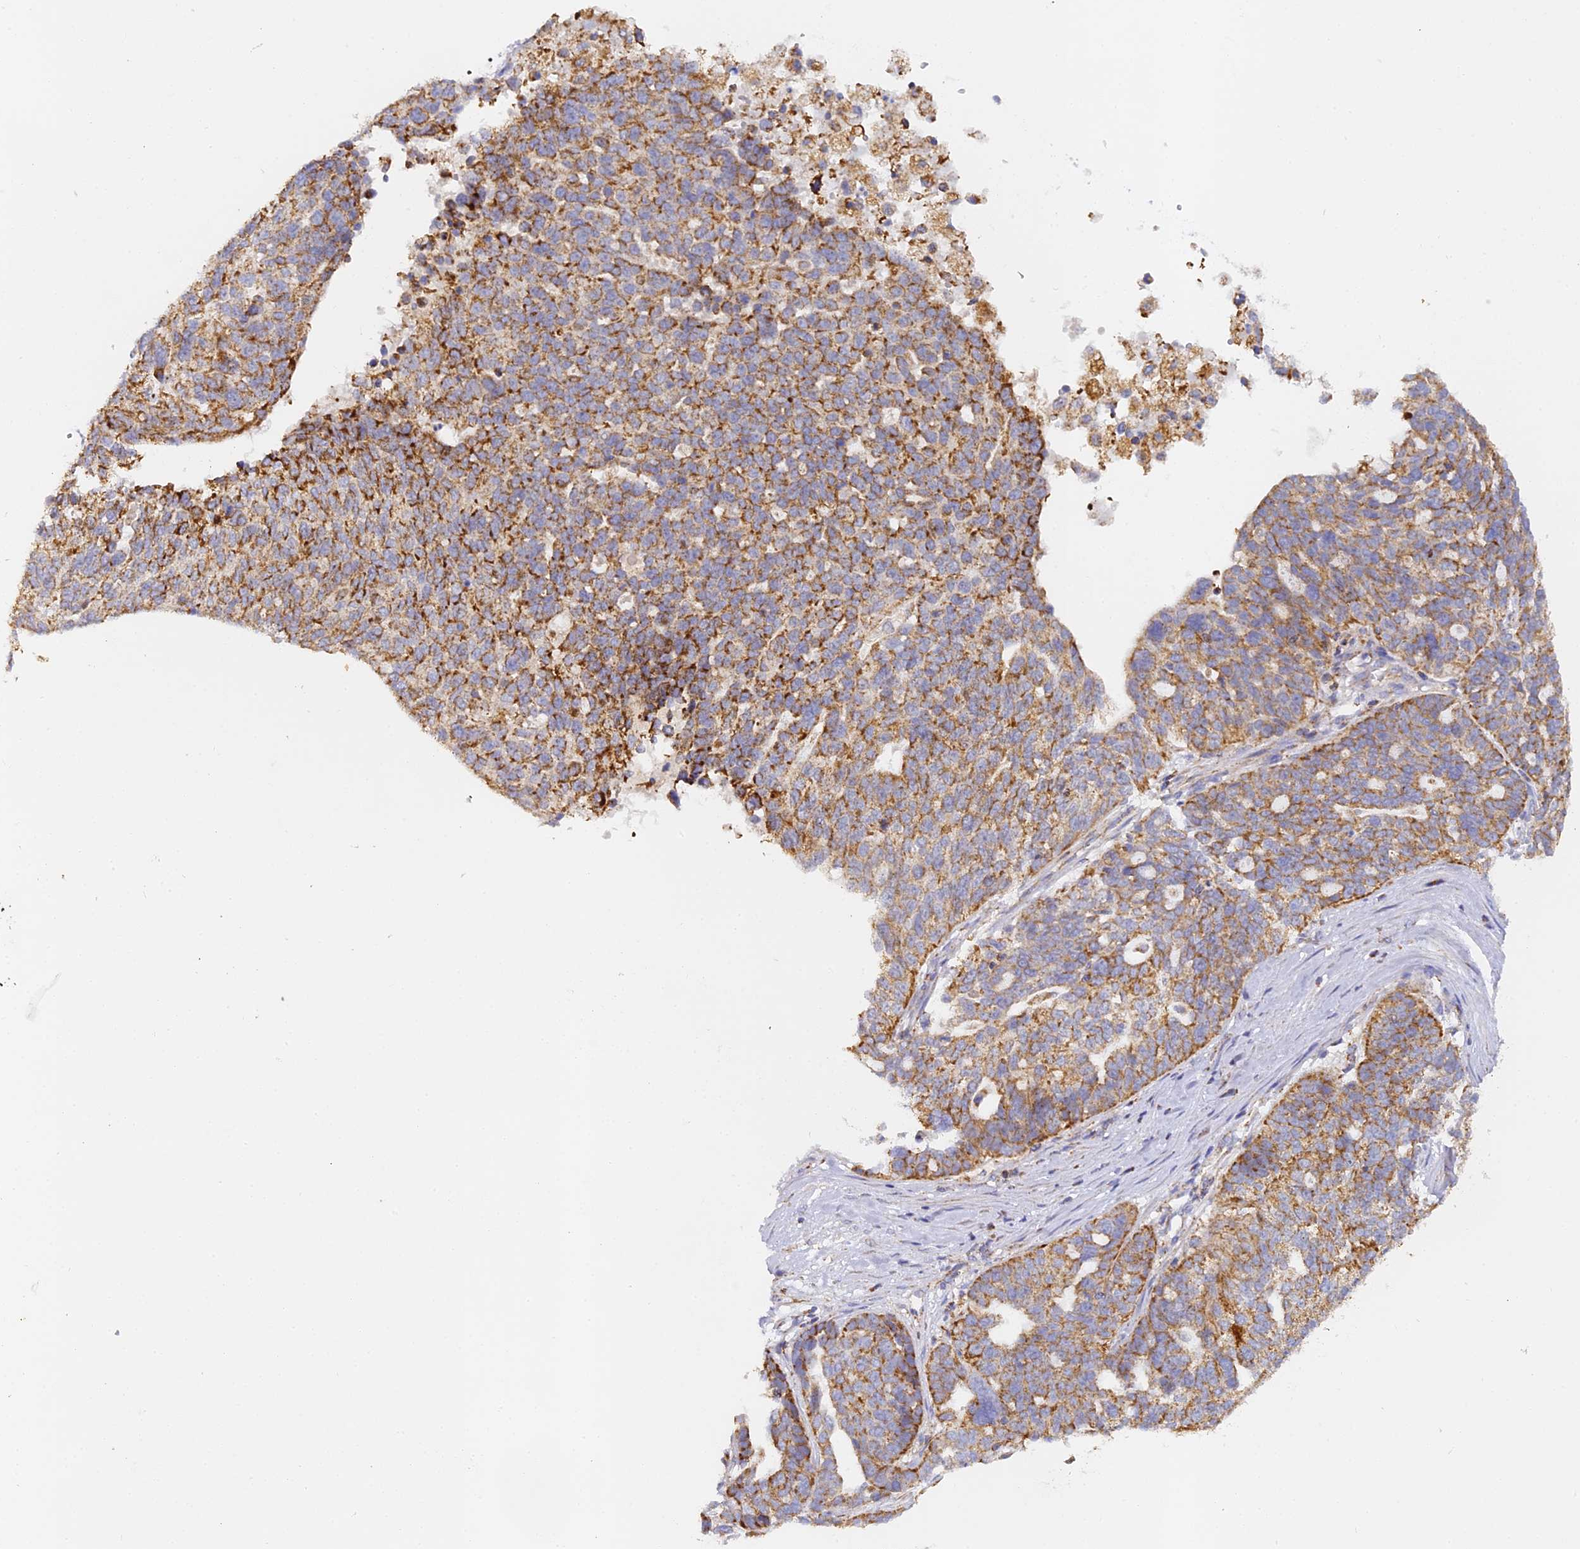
{"staining": {"intensity": "moderate", "quantity": ">75%", "location": "cytoplasmic/membranous"}, "tissue": "ovarian cancer", "cell_type": "Tumor cells", "image_type": "cancer", "snomed": [{"axis": "morphology", "description": "Cystadenocarcinoma, serous, NOS"}, {"axis": "topography", "description": "Ovary"}], "caption": "Serous cystadenocarcinoma (ovarian) tissue demonstrates moderate cytoplasmic/membranous expression in about >75% of tumor cells, visualized by immunohistochemistry.", "gene": "DONSON", "patient": {"sex": "female", "age": 59}}